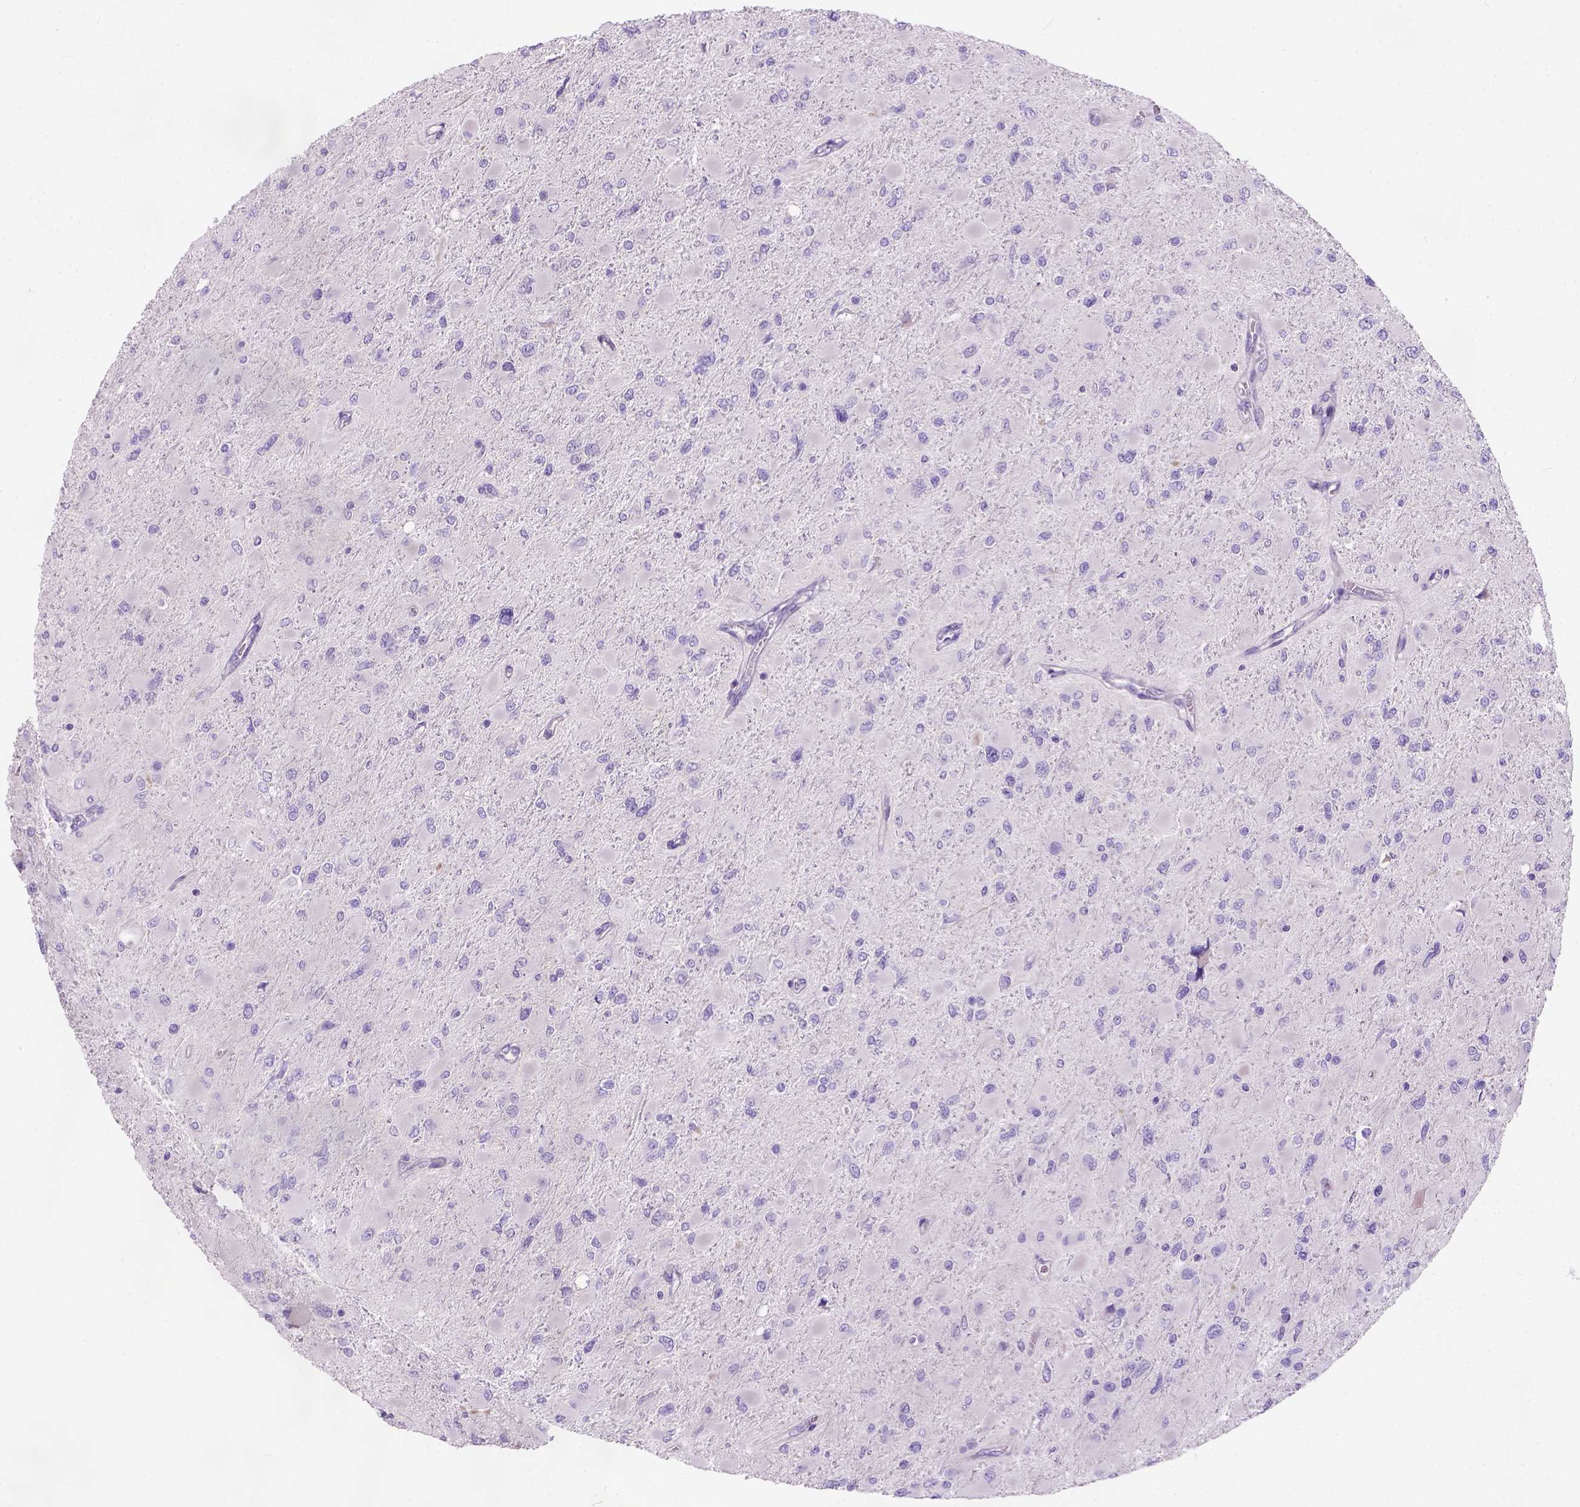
{"staining": {"intensity": "negative", "quantity": "none", "location": "none"}, "tissue": "glioma", "cell_type": "Tumor cells", "image_type": "cancer", "snomed": [{"axis": "morphology", "description": "Glioma, malignant, High grade"}, {"axis": "topography", "description": "Cerebral cortex"}], "caption": "A photomicrograph of glioma stained for a protein reveals no brown staining in tumor cells.", "gene": "C20orf144", "patient": {"sex": "female", "age": 36}}